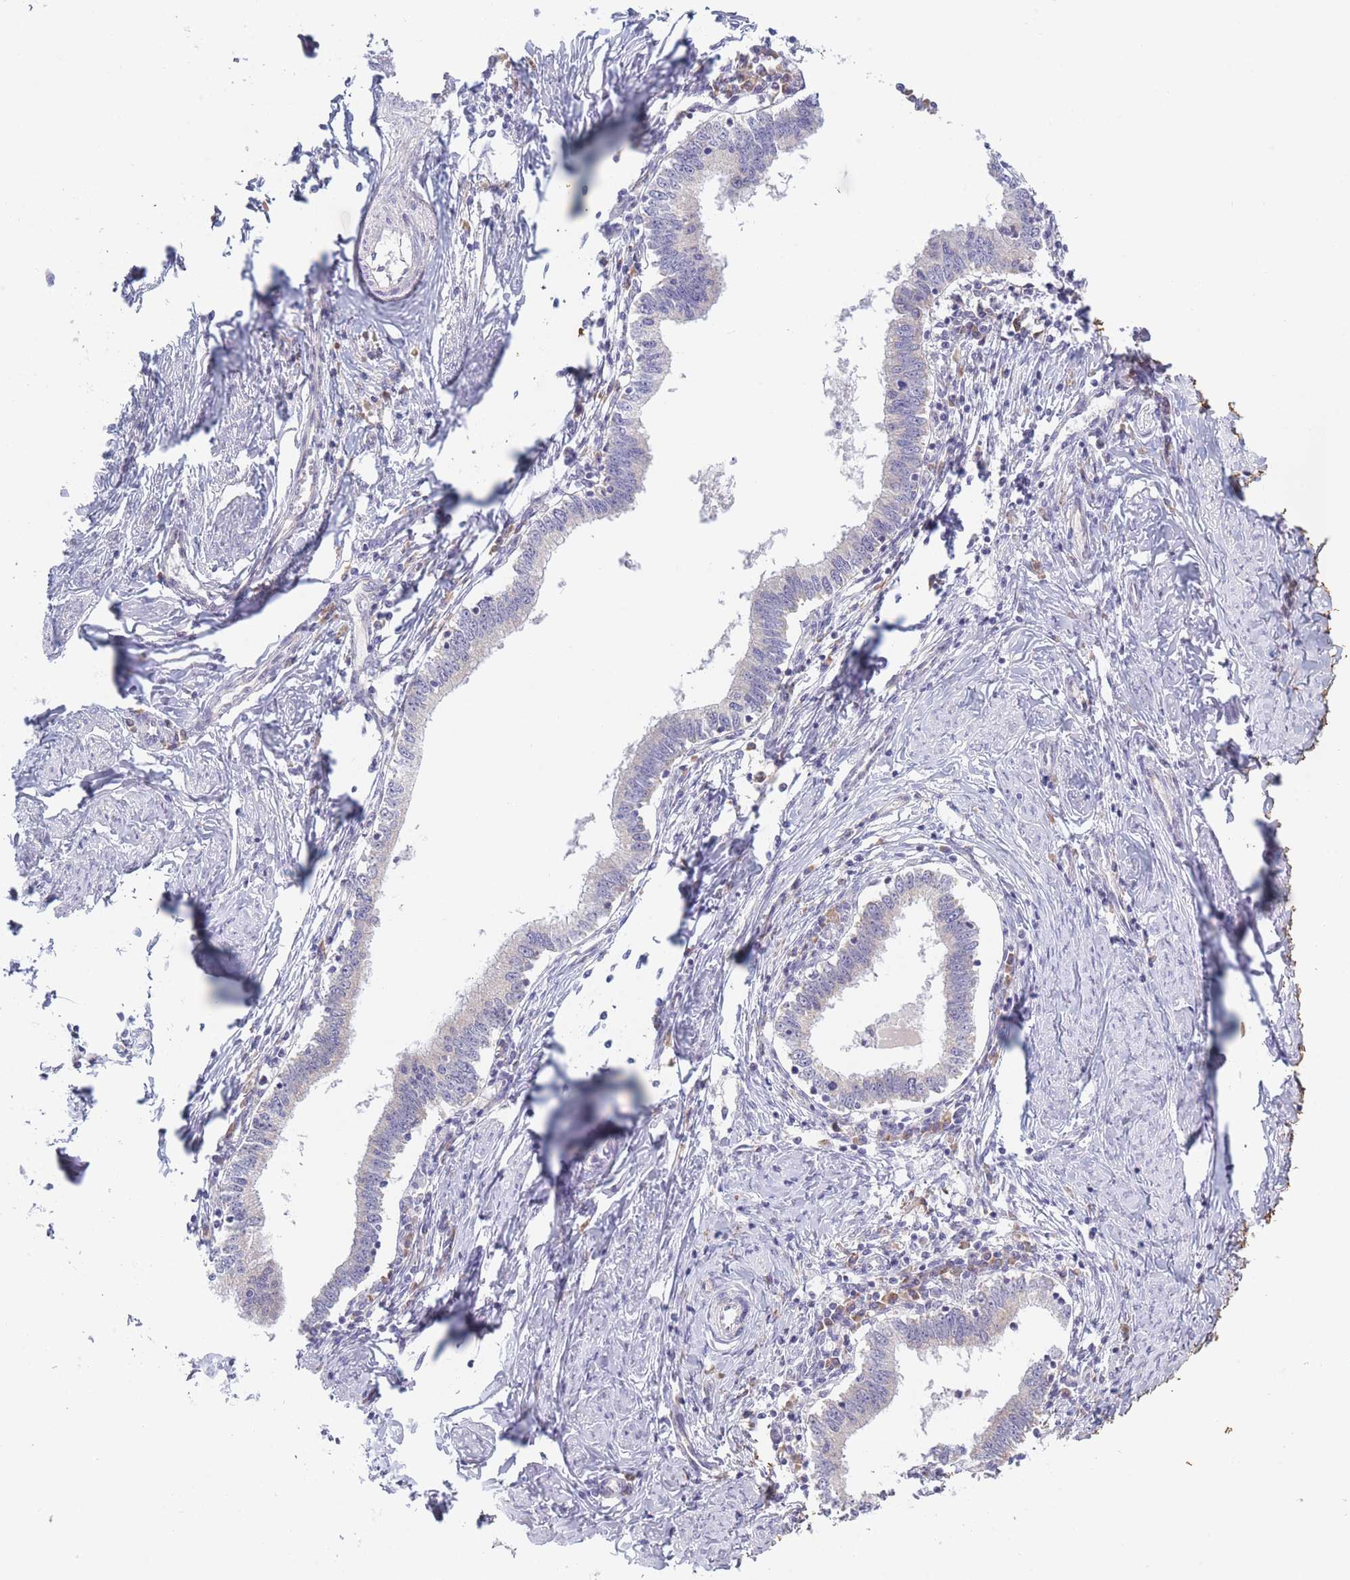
{"staining": {"intensity": "negative", "quantity": "none", "location": "none"}, "tissue": "cervical cancer", "cell_type": "Tumor cells", "image_type": "cancer", "snomed": [{"axis": "morphology", "description": "Adenocarcinoma, NOS"}, {"axis": "topography", "description": "Cervix"}], "caption": "Human cervical adenocarcinoma stained for a protein using immunohistochemistry (IHC) exhibits no expression in tumor cells.", "gene": "FAM227B", "patient": {"sex": "female", "age": 36}}